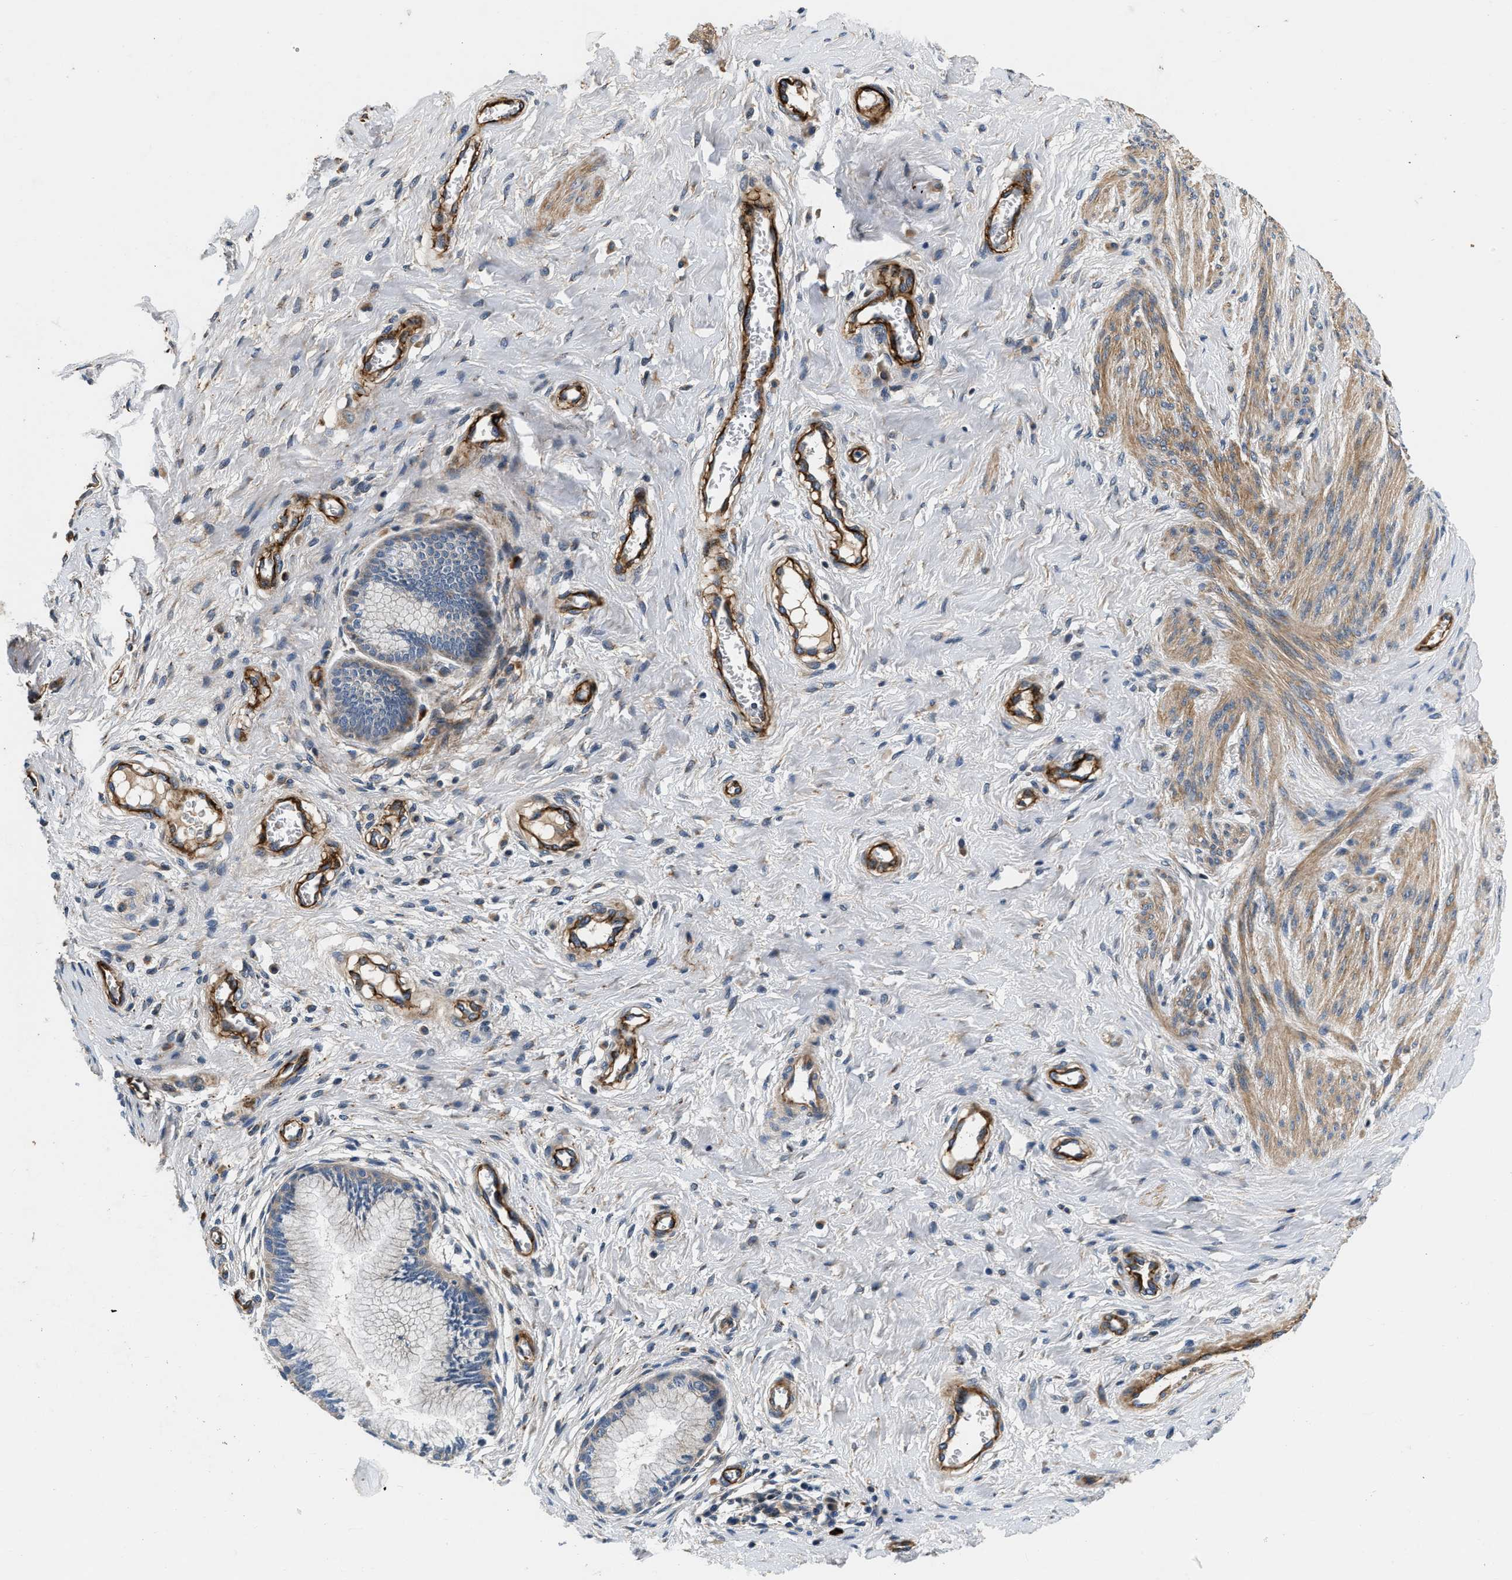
{"staining": {"intensity": "weak", "quantity": "25%-75%", "location": "cytoplasmic/membranous"}, "tissue": "cervix", "cell_type": "Glandular cells", "image_type": "normal", "snomed": [{"axis": "morphology", "description": "Normal tissue, NOS"}, {"axis": "topography", "description": "Cervix"}], "caption": "This is an image of immunohistochemistry staining of normal cervix, which shows weak staining in the cytoplasmic/membranous of glandular cells.", "gene": "NME6", "patient": {"sex": "female", "age": 55}}